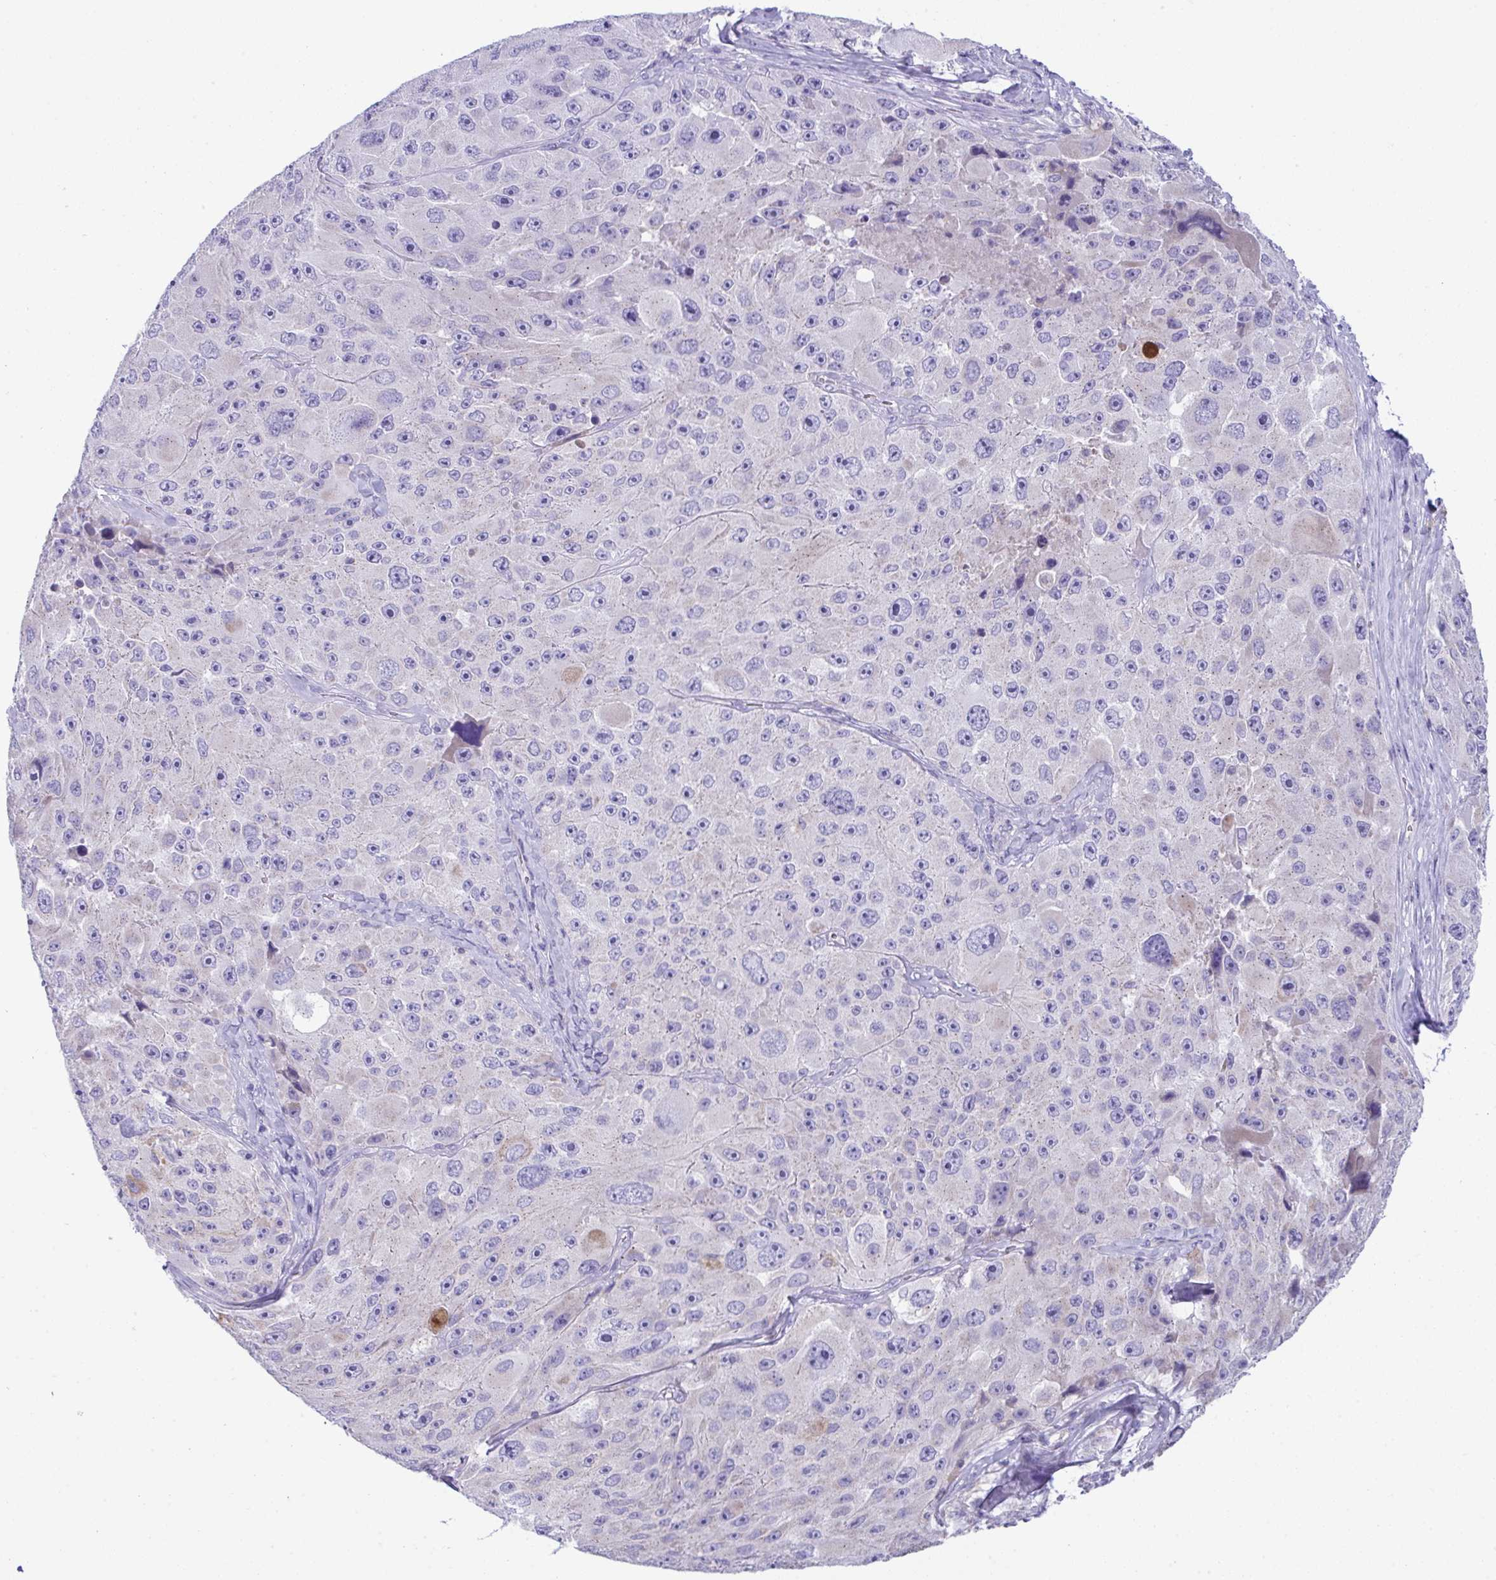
{"staining": {"intensity": "negative", "quantity": "none", "location": "none"}, "tissue": "melanoma", "cell_type": "Tumor cells", "image_type": "cancer", "snomed": [{"axis": "morphology", "description": "Malignant melanoma, Metastatic site"}, {"axis": "topography", "description": "Lymph node"}], "caption": "Immunohistochemical staining of melanoma demonstrates no significant positivity in tumor cells.", "gene": "PLA2G12B", "patient": {"sex": "male", "age": 62}}